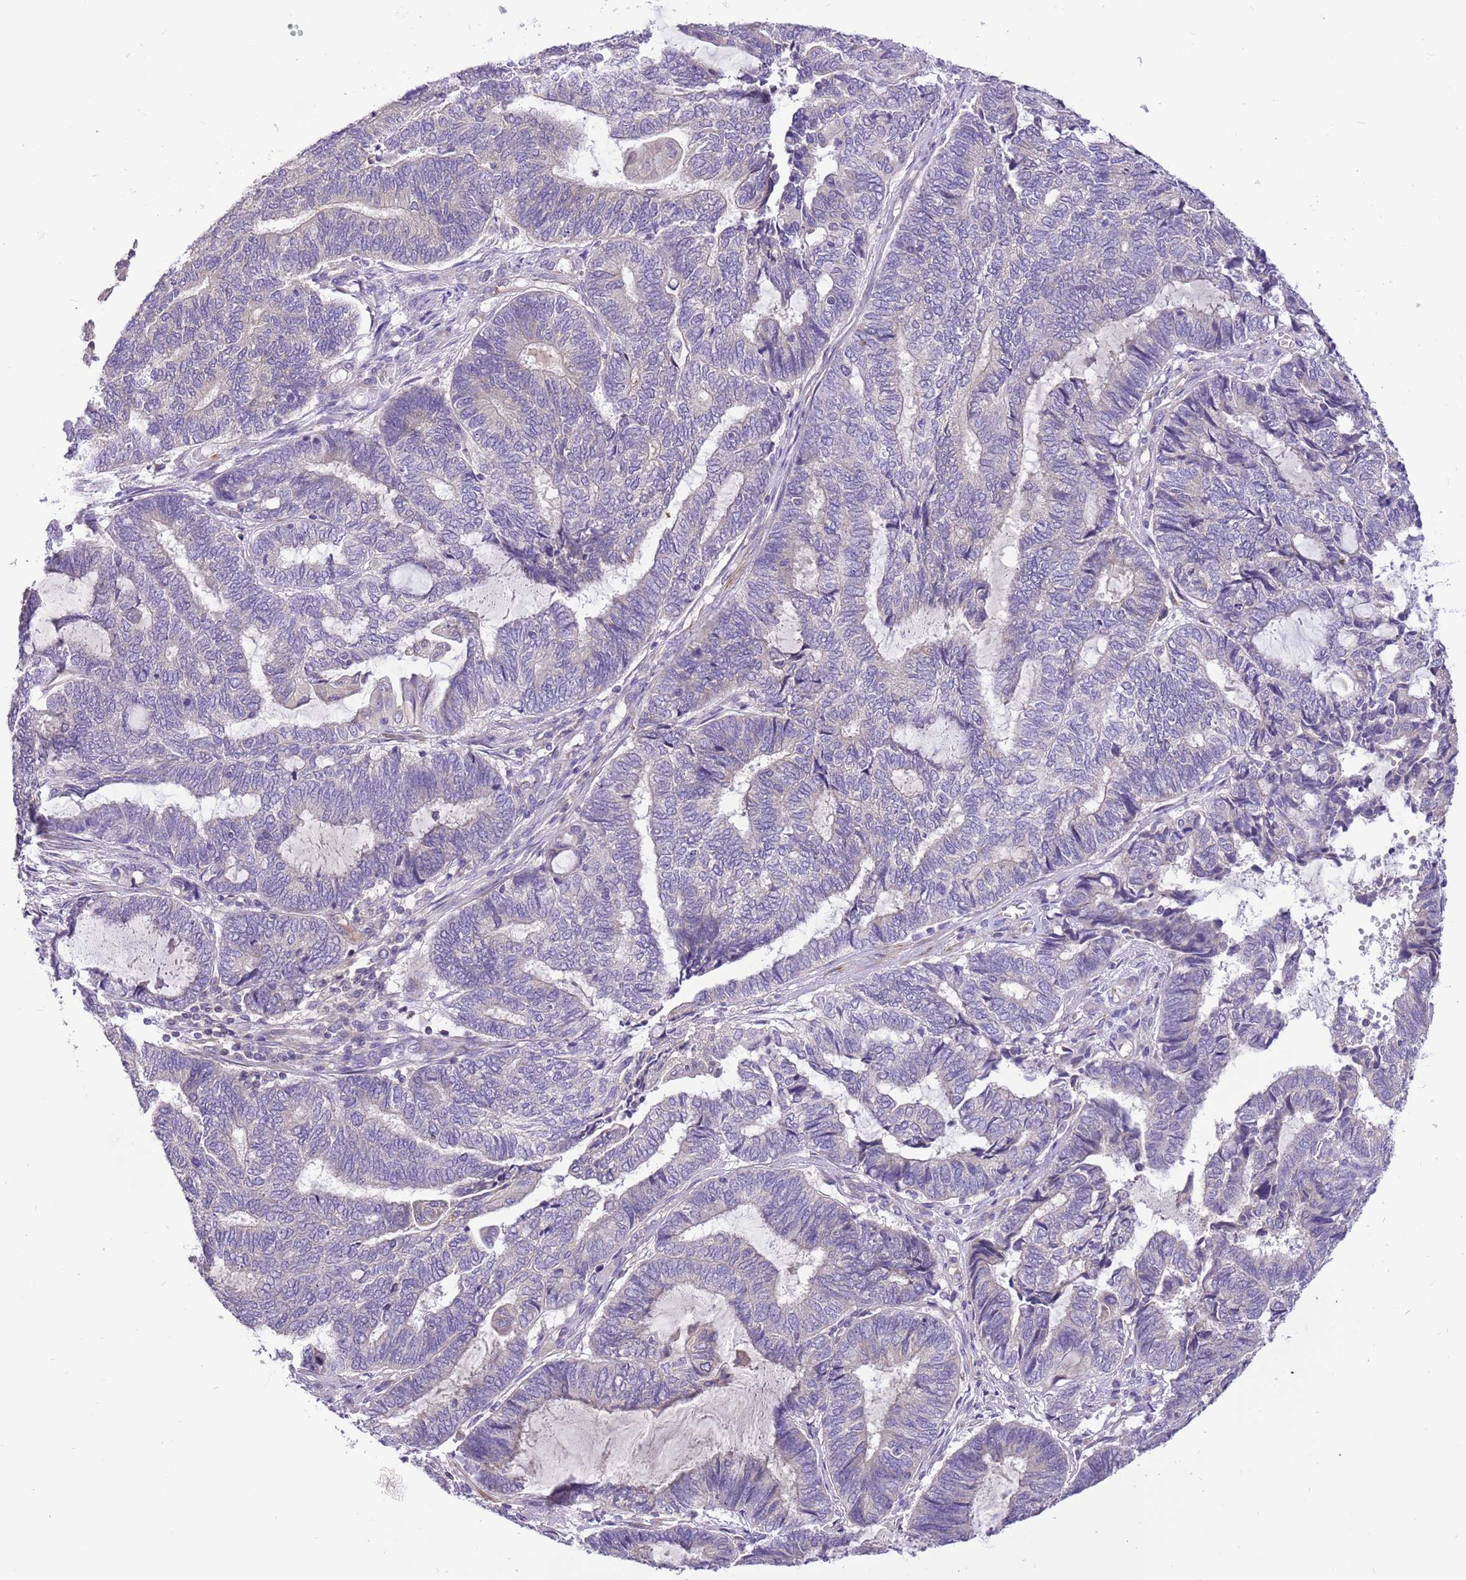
{"staining": {"intensity": "negative", "quantity": "none", "location": "none"}, "tissue": "endometrial cancer", "cell_type": "Tumor cells", "image_type": "cancer", "snomed": [{"axis": "morphology", "description": "Adenocarcinoma, NOS"}, {"axis": "topography", "description": "Uterus"}, {"axis": "topography", "description": "Endometrium"}], "caption": "Protein analysis of endometrial adenocarcinoma displays no significant expression in tumor cells.", "gene": "GLCE", "patient": {"sex": "female", "age": 70}}